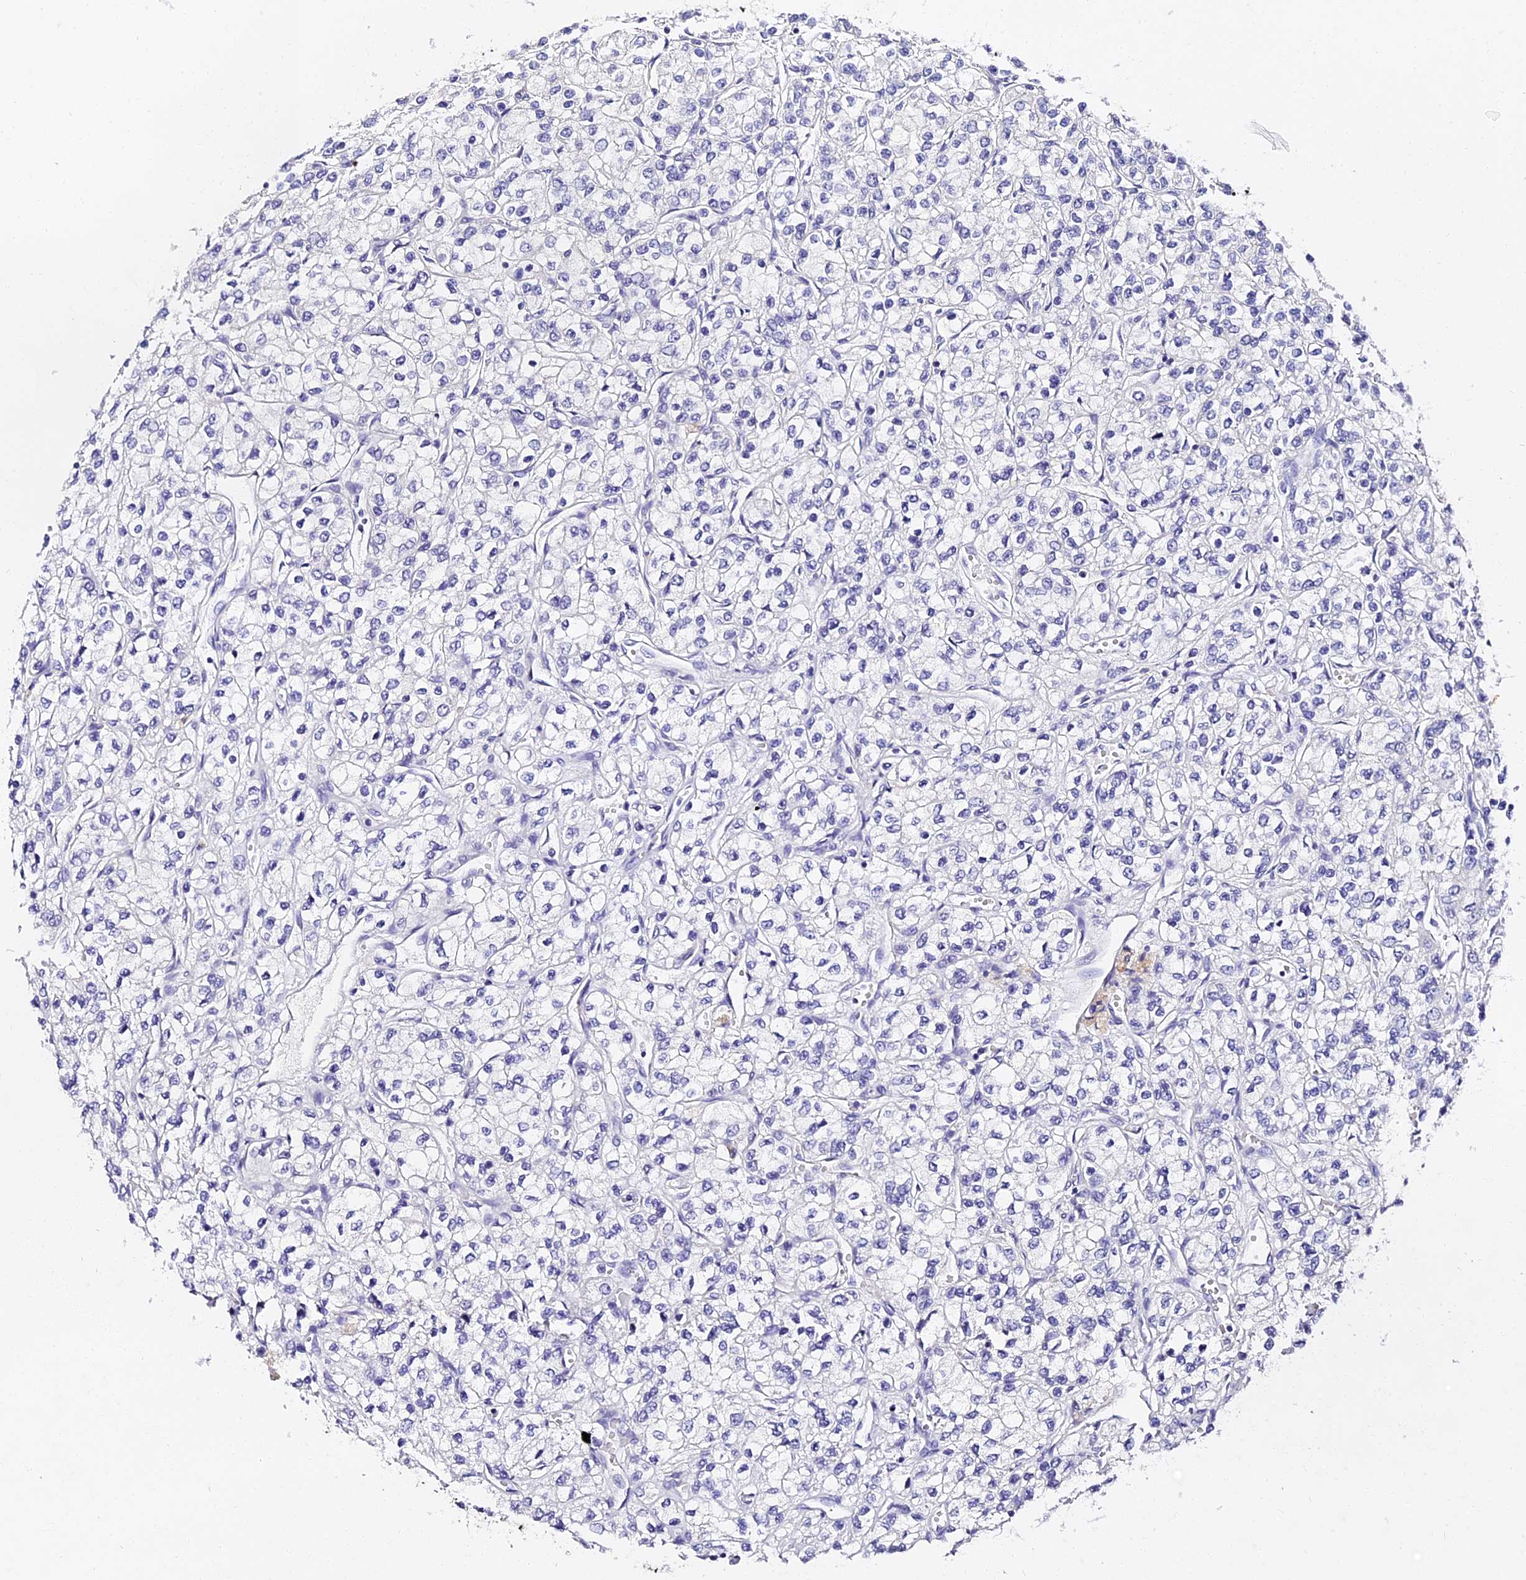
{"staining": {"intensity": "negative", "quantity": "none", "location": "none"}, "tissue": "renal cancer", "cell_type": "Tumor cells", "image_type": "cancer", "snomed": [{"axis": "morphology", "description": "Adenocarcinoma, NOS"}, {"axis": "topography", "description": "Kidney"}], "caption": "Immunohistochemistry (IHC) image of human renal cancer stained for a protein (brown), which demonstrates no positivity in tumor cells.", "gene": "VPS33B", "patient": {"sex": "male", "age": 80}}